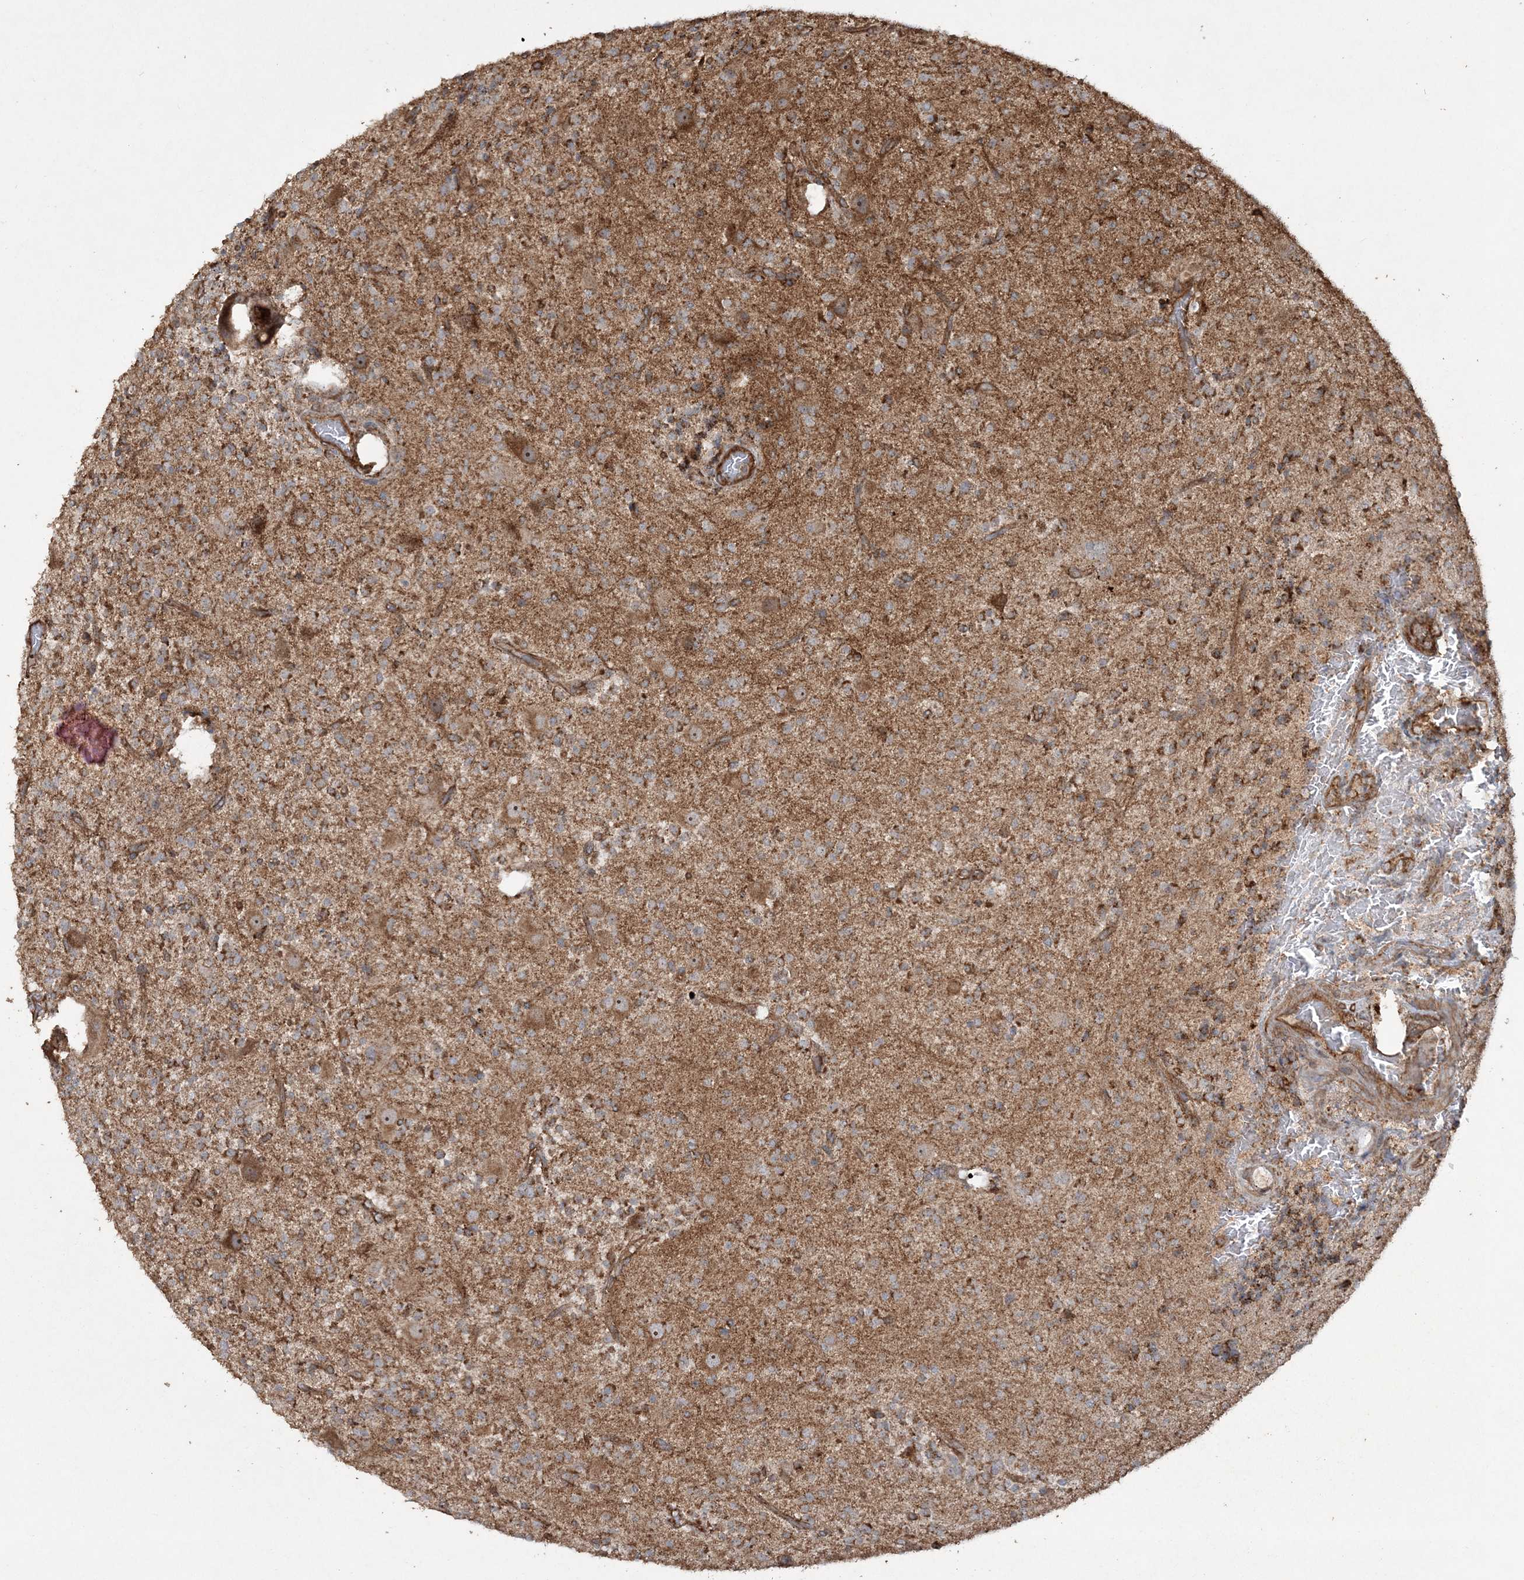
{"staining": {"intensity": "strong", "quantity": ">75%", "location": "cytoplasmic/membranous"}, "tissue": "glioma", "cell_type": "Tumor cells", "image_type": "cancer", "snomed": [{"axis": "morphology", "description": "Glioma, malignant, High grade"}, {"axis": "topography", "description": "Brain"}], "caption": "Tumor cells exhibit high levels of strong cytoplasmic/membranous positivity in about >75% of cells in glioma.", "gene": "TTC7A", "patient": {"sex": "male", "age": 34}}